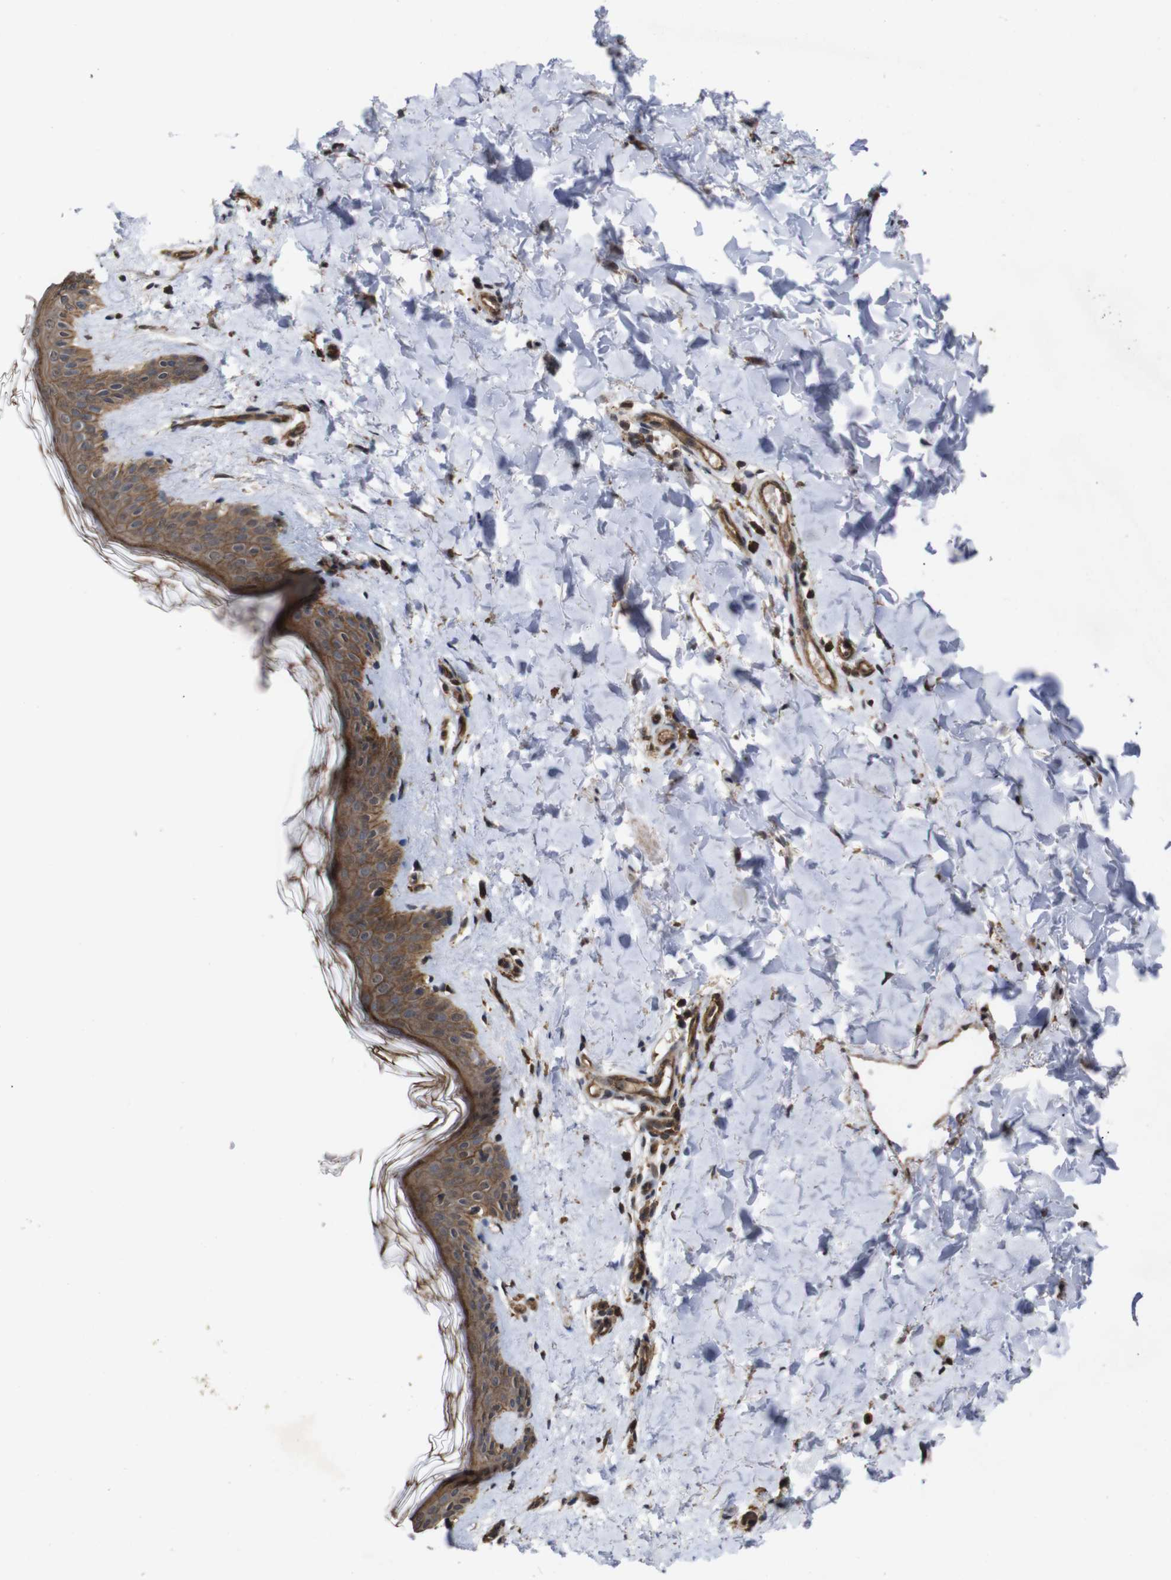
{"staining": {"intensity": "strong", "quantity": "25%-75%", "location": "cytoplasmic/membranous"}, "tissue": "skin", "cell_type": "Fibroblasts", "image_type": "normal", "snomed": [{"axis": "morphology", "description": "Normal tissue, NOS"}, {"axis": "topography", "description": "Skin"}], "caption": "Protein expression analysis of unremarkable human skin reveals strong cytoplasmic/membranous staining in approximately 25%-75% of fibroblasts.", "gene": "NANOS1", "patient": {"sex": "female", "age": 41}}